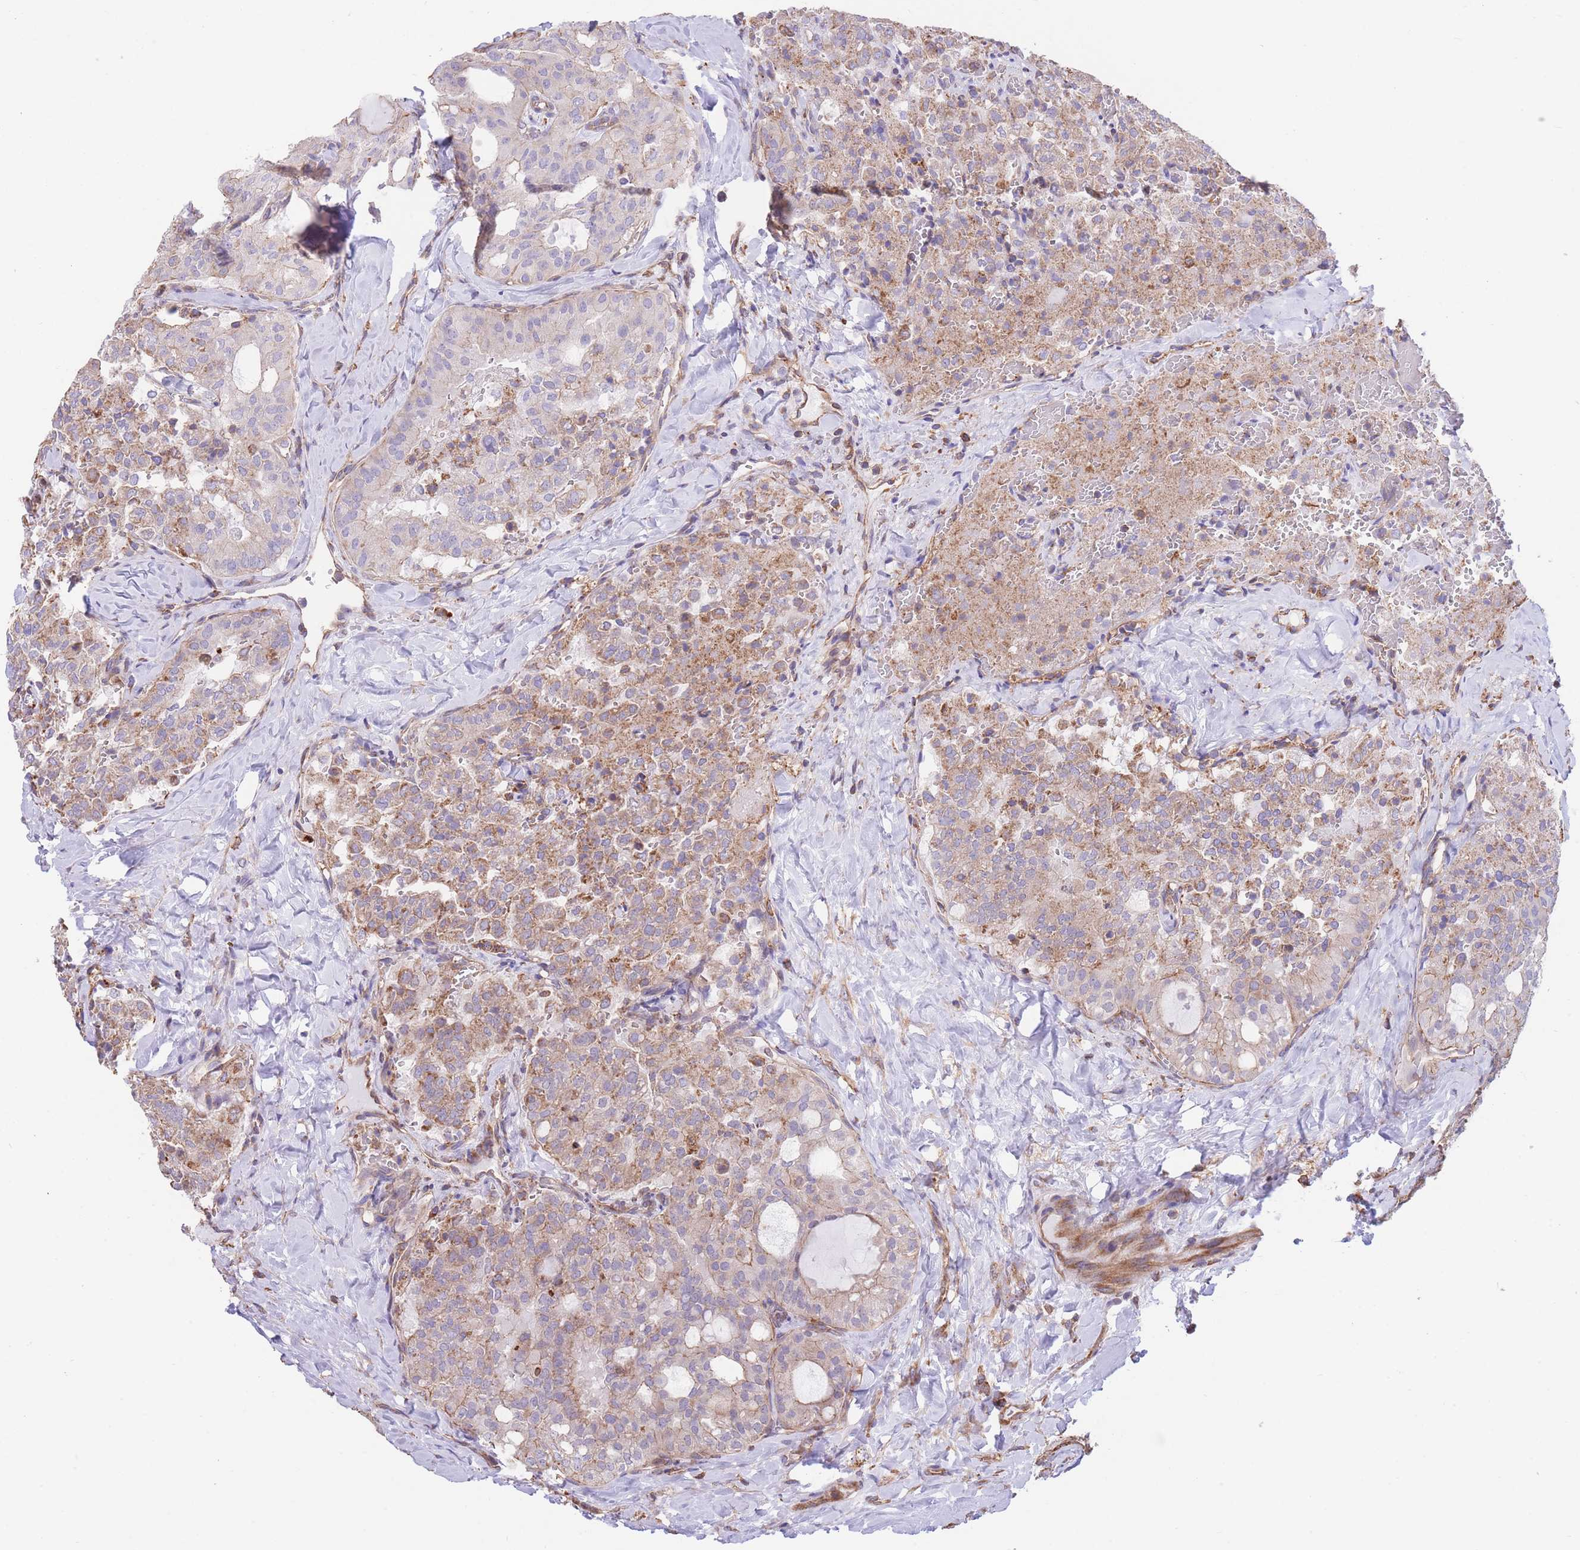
{"staining": {"intensity": "moderate", "quantity": "<25%", "location": "cytoplasmic/membranous"}, "tissue": "thyroid cancer", "cell_type": "Tumor cells", "image_type": "cancer", "snomed": [{"axis": "morphology", "description": "Follicular adenoma carcinoma, NOS"}, {"axis": "topography", "description": "Thyroid gland"}], "caption": "There is low levels of moderate cytoplasmic/membranous positivity in tumor cells of thyroid cancer (follicular adenoma carcinoma), as demonstrated by immunohistochemical staining (brown color).", "gene": "LRRN4CL", "patient": {"sex": "male", "age": 75}}